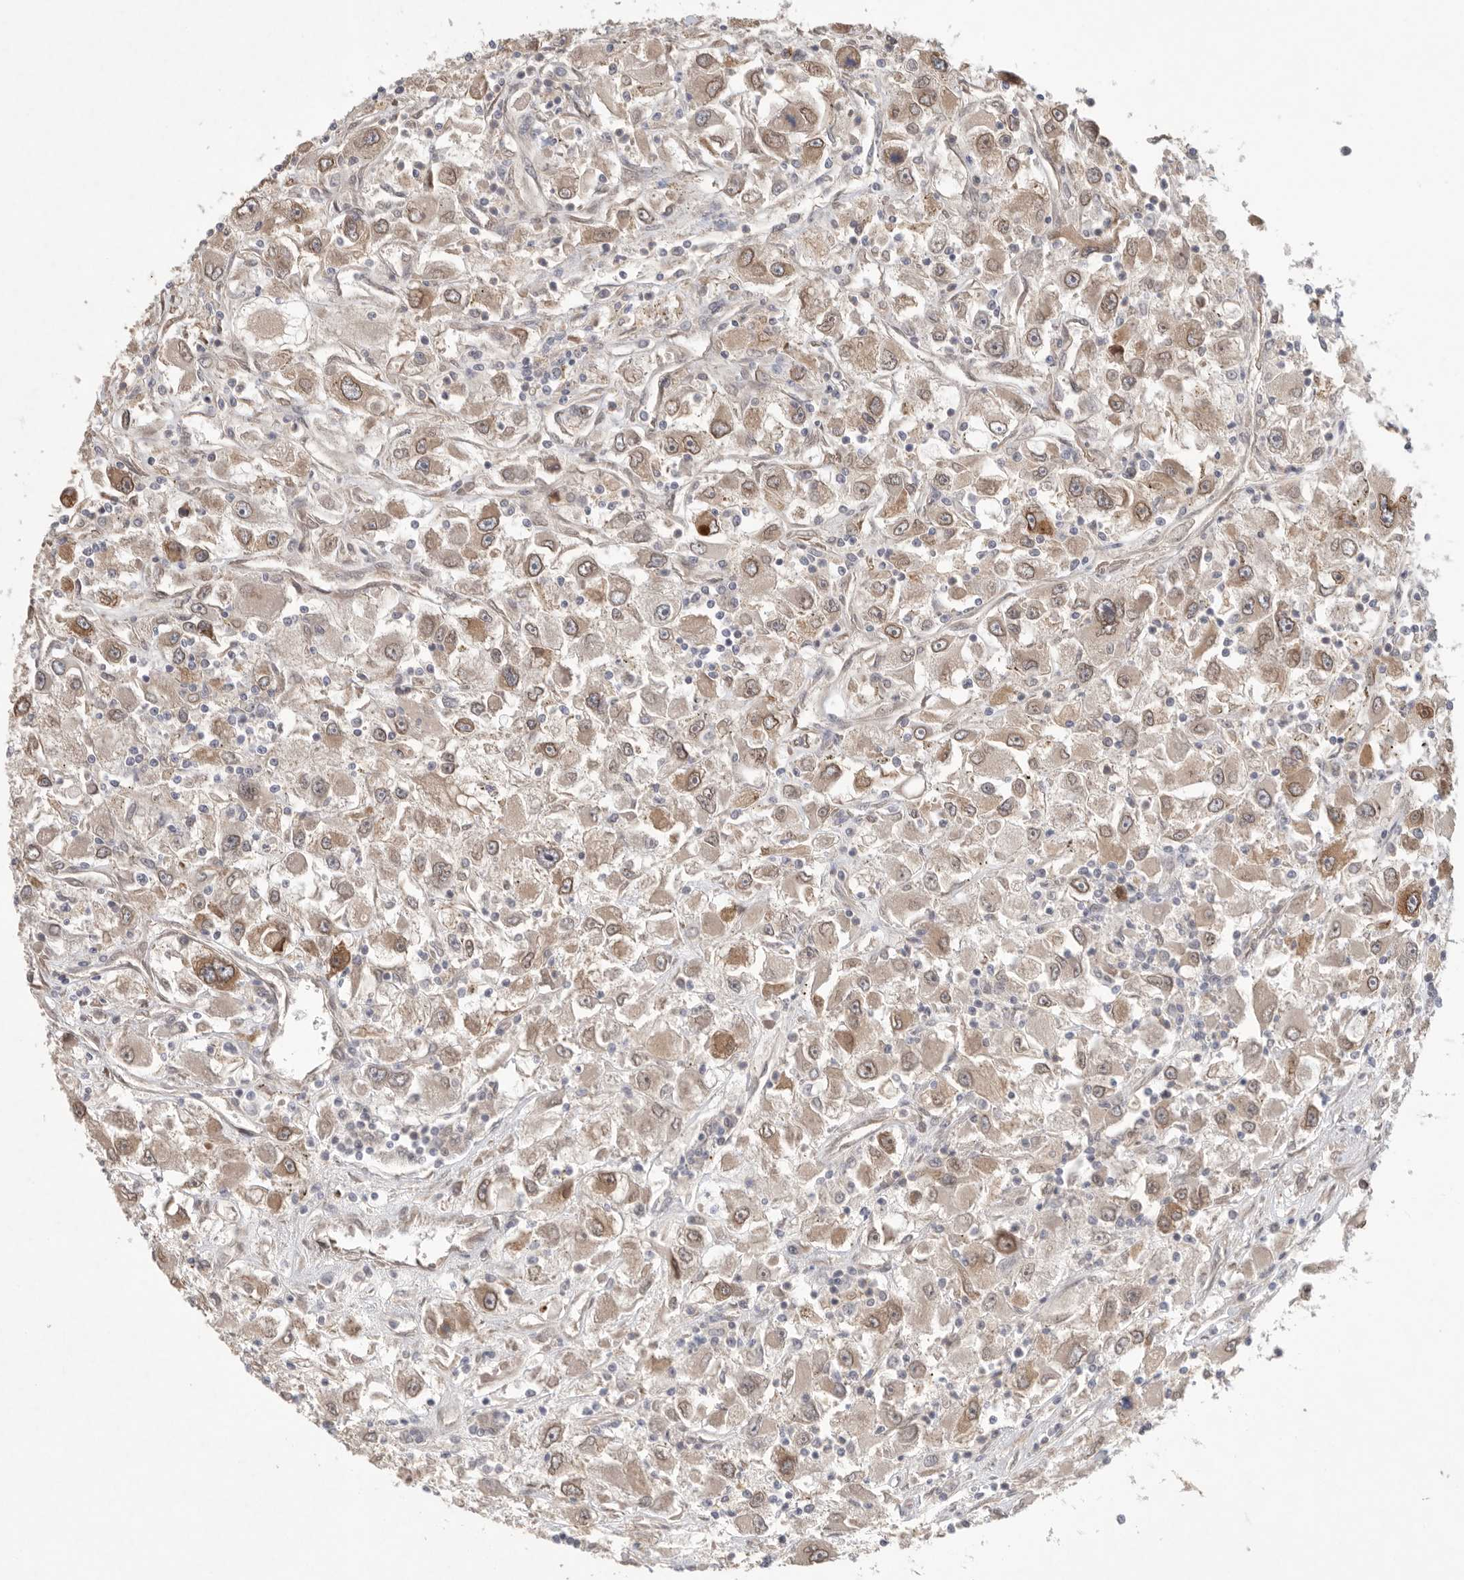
{"staining": {"intensity": "moderate", "quantity": "25%-75%", "location": "cytoplasmic/membranous,nuclear"}, "tissue": "renal cancer", "cell_type": "Tumor cells", "image_type": "cancer", "snomed": [{"axis": "morphology", "description": "Adenocarcinoma, NOS"}, {"axis": "topography", "description": "Kidney"}], "caption": "Human renal cancer stained with a brown dye exhibits moderate cytoplasmic/membranous and nuclear positive staining in approximately 25%-75% of tumor cells.", "gene": "LEMD3", "patient": {"sex": "female", "age": 52}}